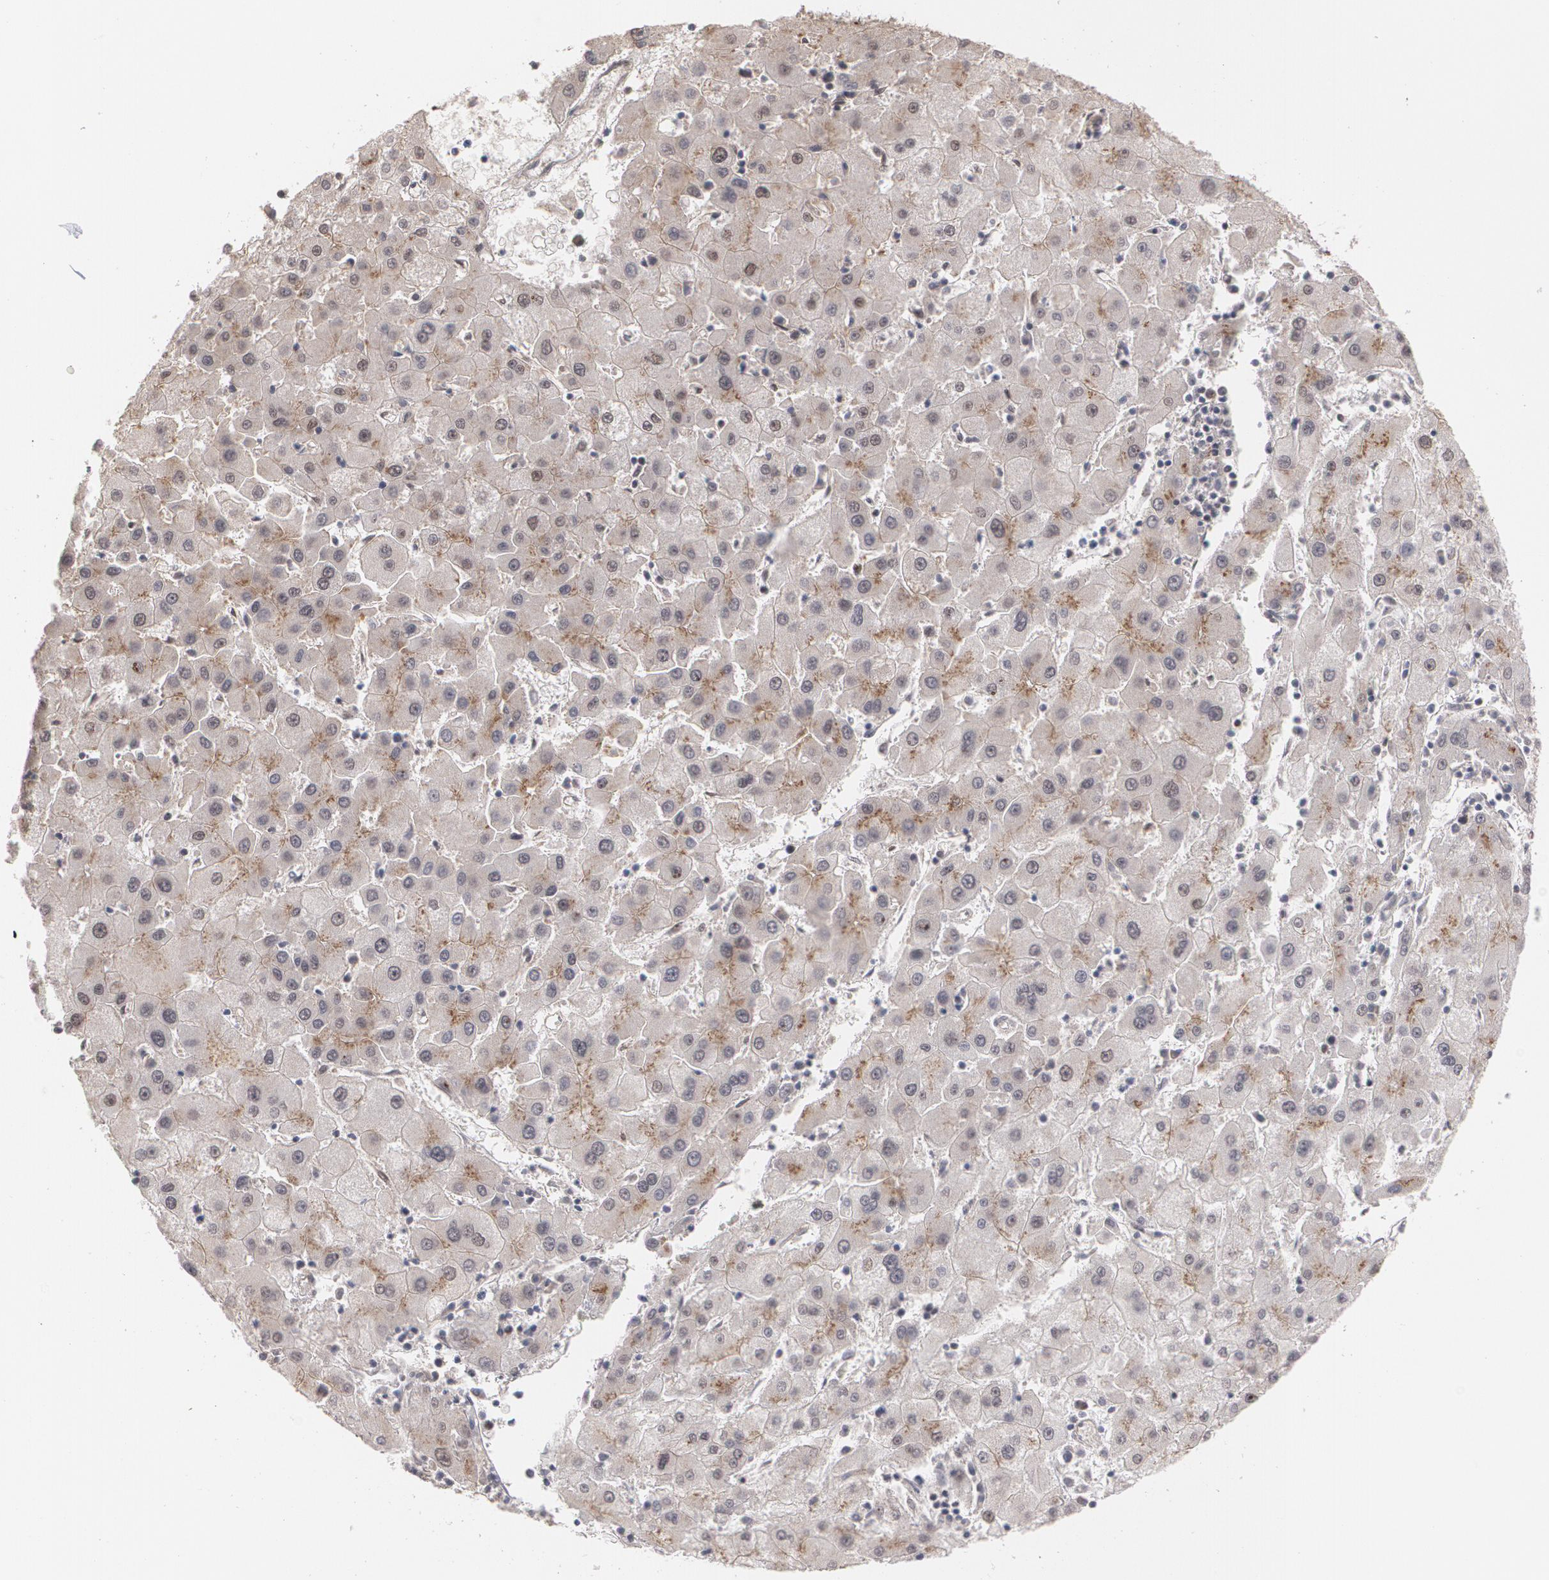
{"staining": {"intensity": "weak", "quantity": ">75%", "location": "cytoplasmic/membranous"}, "tissue": "liver cancer", "cell_type": "Tumor cells", "image_type": "cancer", "snomed": [{"axis": "morphology", "description": "Carcinoma, Hepatocellular, NOS"}, {"axis": "topography", "description": "Liver"}], "caption": "Immunohistochemical staining of liver hepatocellular carcinoma demonstrates low levels of weak cytoplasmic/membranous protein staining in about >75% of tumor cells.", "gene": "ZNF75A", "patient": {"sex": "male", "age": 72}}